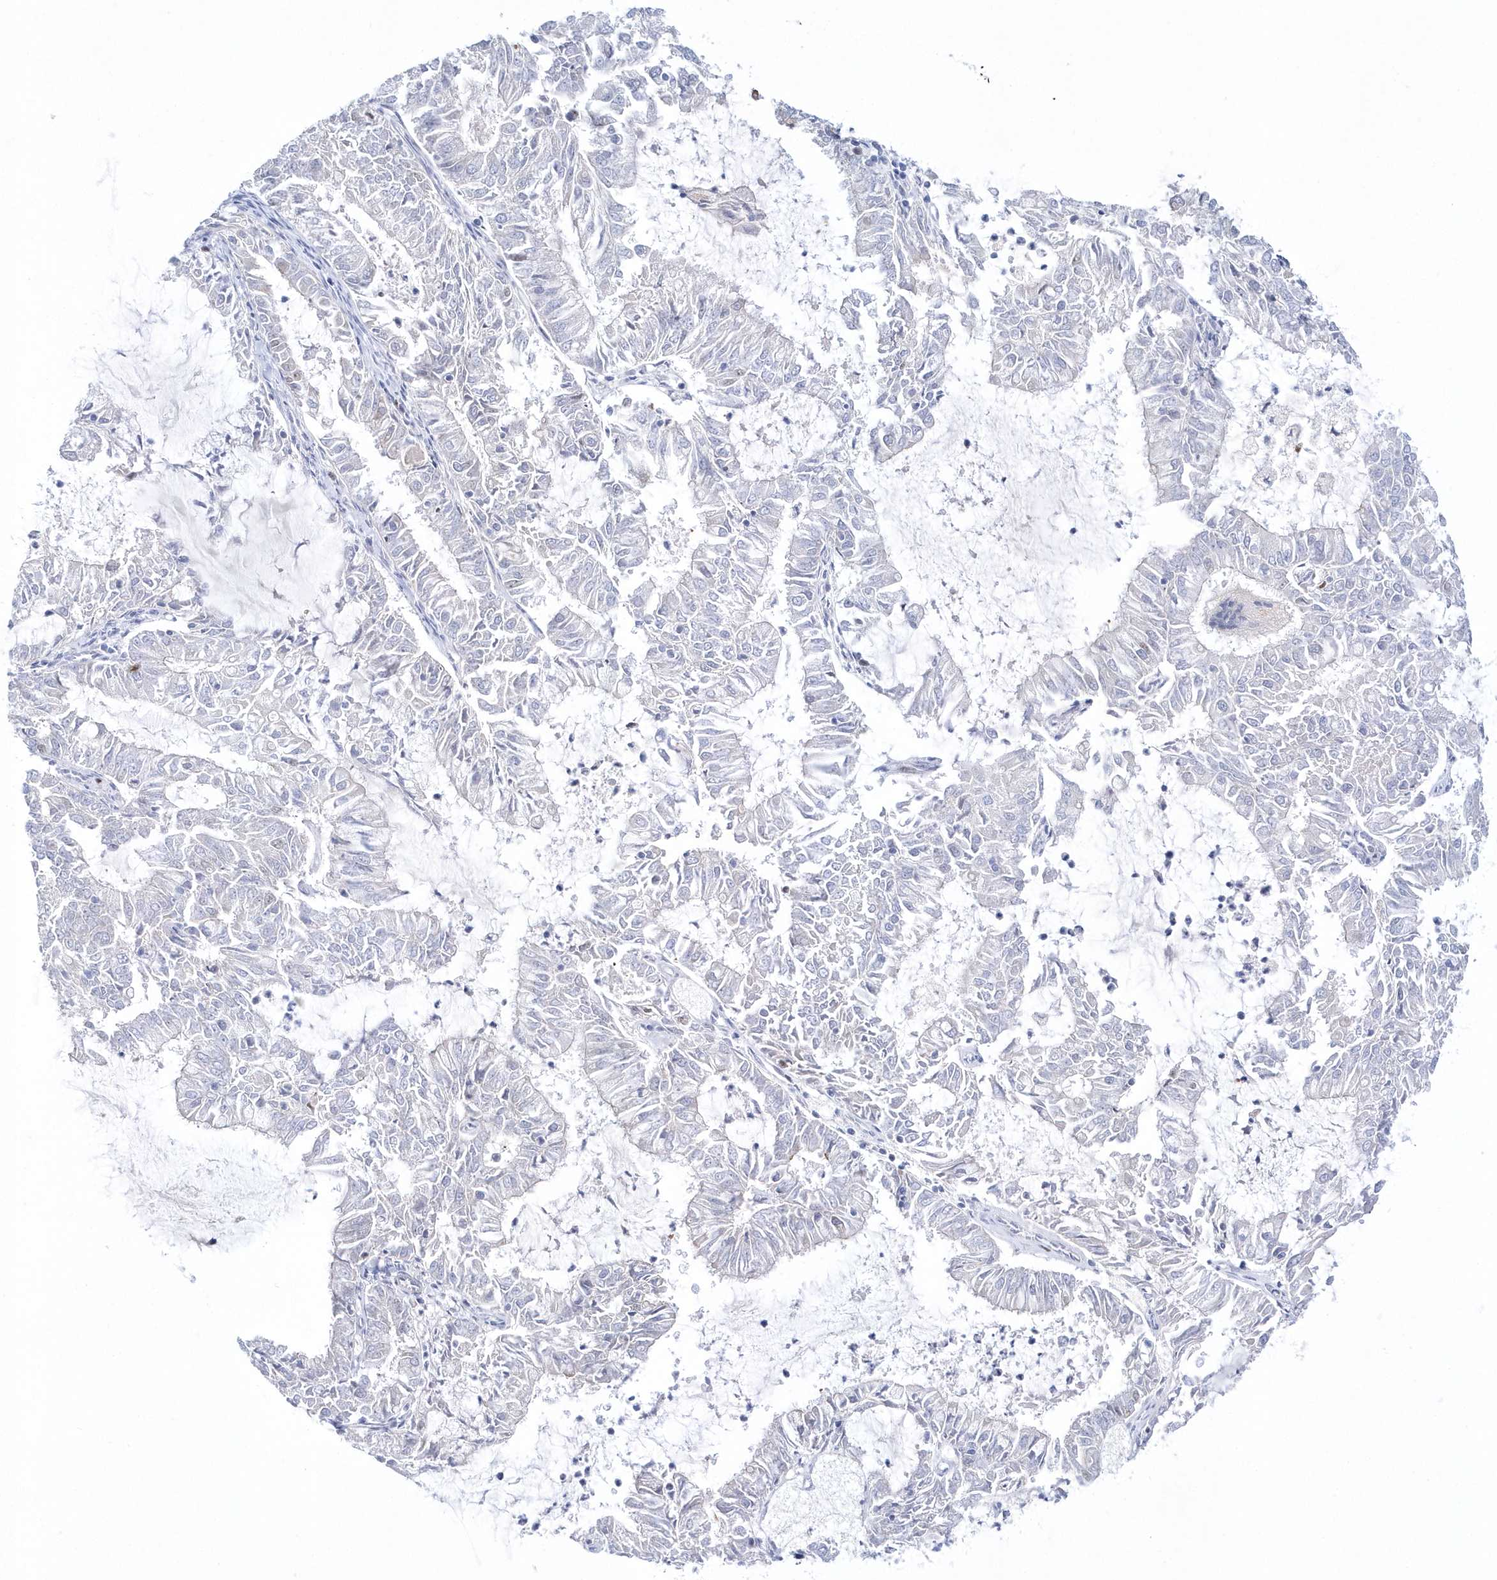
{"staining": {"intensity": "negative", "quantity": "none", "location": "none"}, "tissue": "endometrial cancer", "cell_type": "Tumor cells", "image_type": "cancer", "snomed": [{"axis": "morphology", "description": "Adenocarcinoma, NOS"}, {"axis": "topography", "description": "Endometrium"}], "caption": "This is an immunohistochemistry micrograph of human endometrial cancer. There is no expression in tumor cells.", "gene": "TMCO6", "patient": {"sex": "female", "age": 57}}